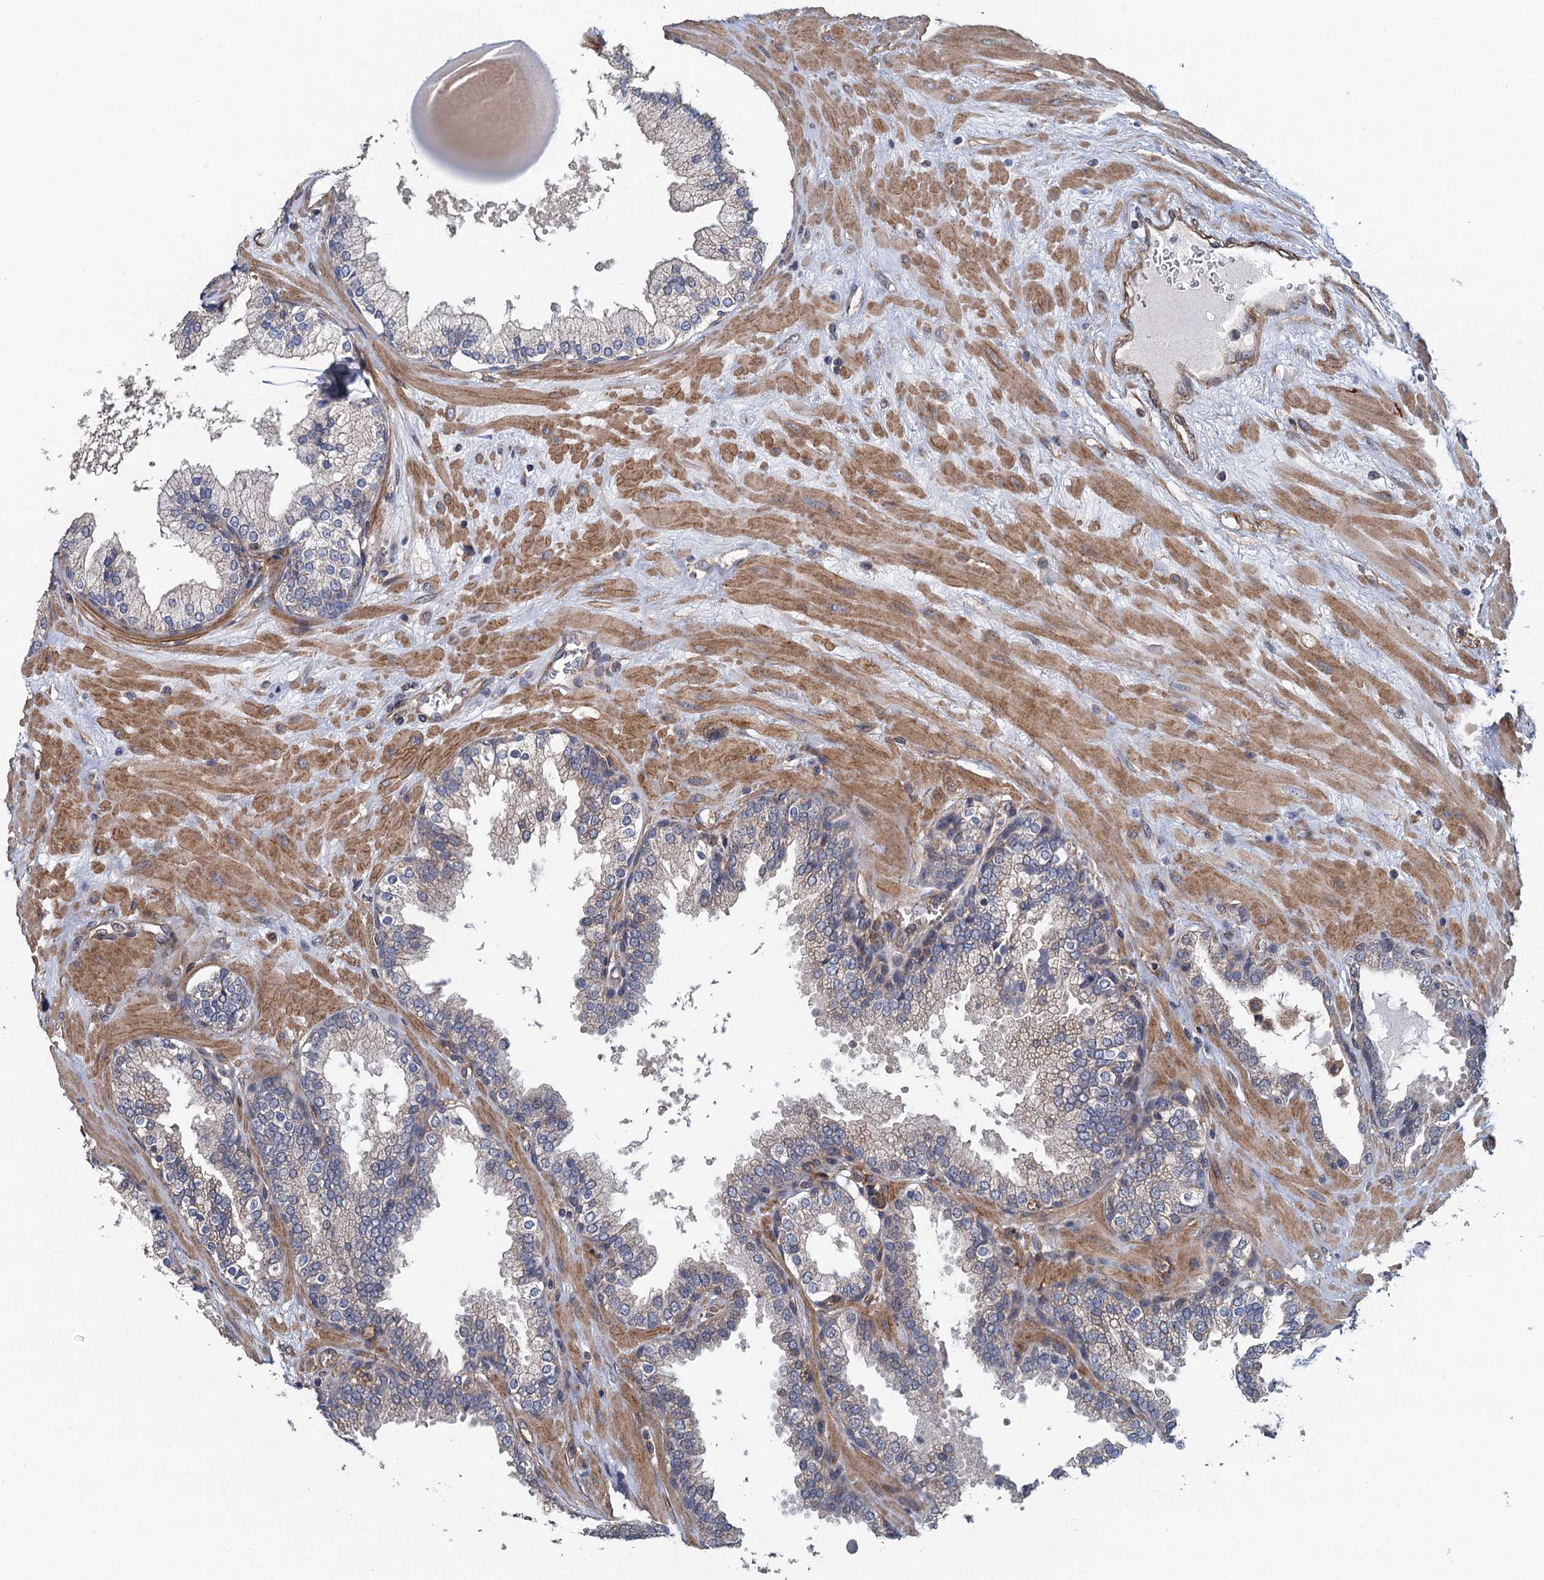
{"staining": {"intensity": "negative", "quantity": "none", "location": "none"}, "tissue": "prostate", "cell_type": "Glandular cells", "image_type": "normal", "snomed": [{"axis": "morphology", "description": "Normal tissue, NOS"}, {"axis": "topography", "description": "Prostate"}], "caption": "DAB immunohistochemical staining of normal human prostate reveals no significant staining in glandular cells.", "gene": "RSAD2", "patient": {"sex": "male", "age": 51}}